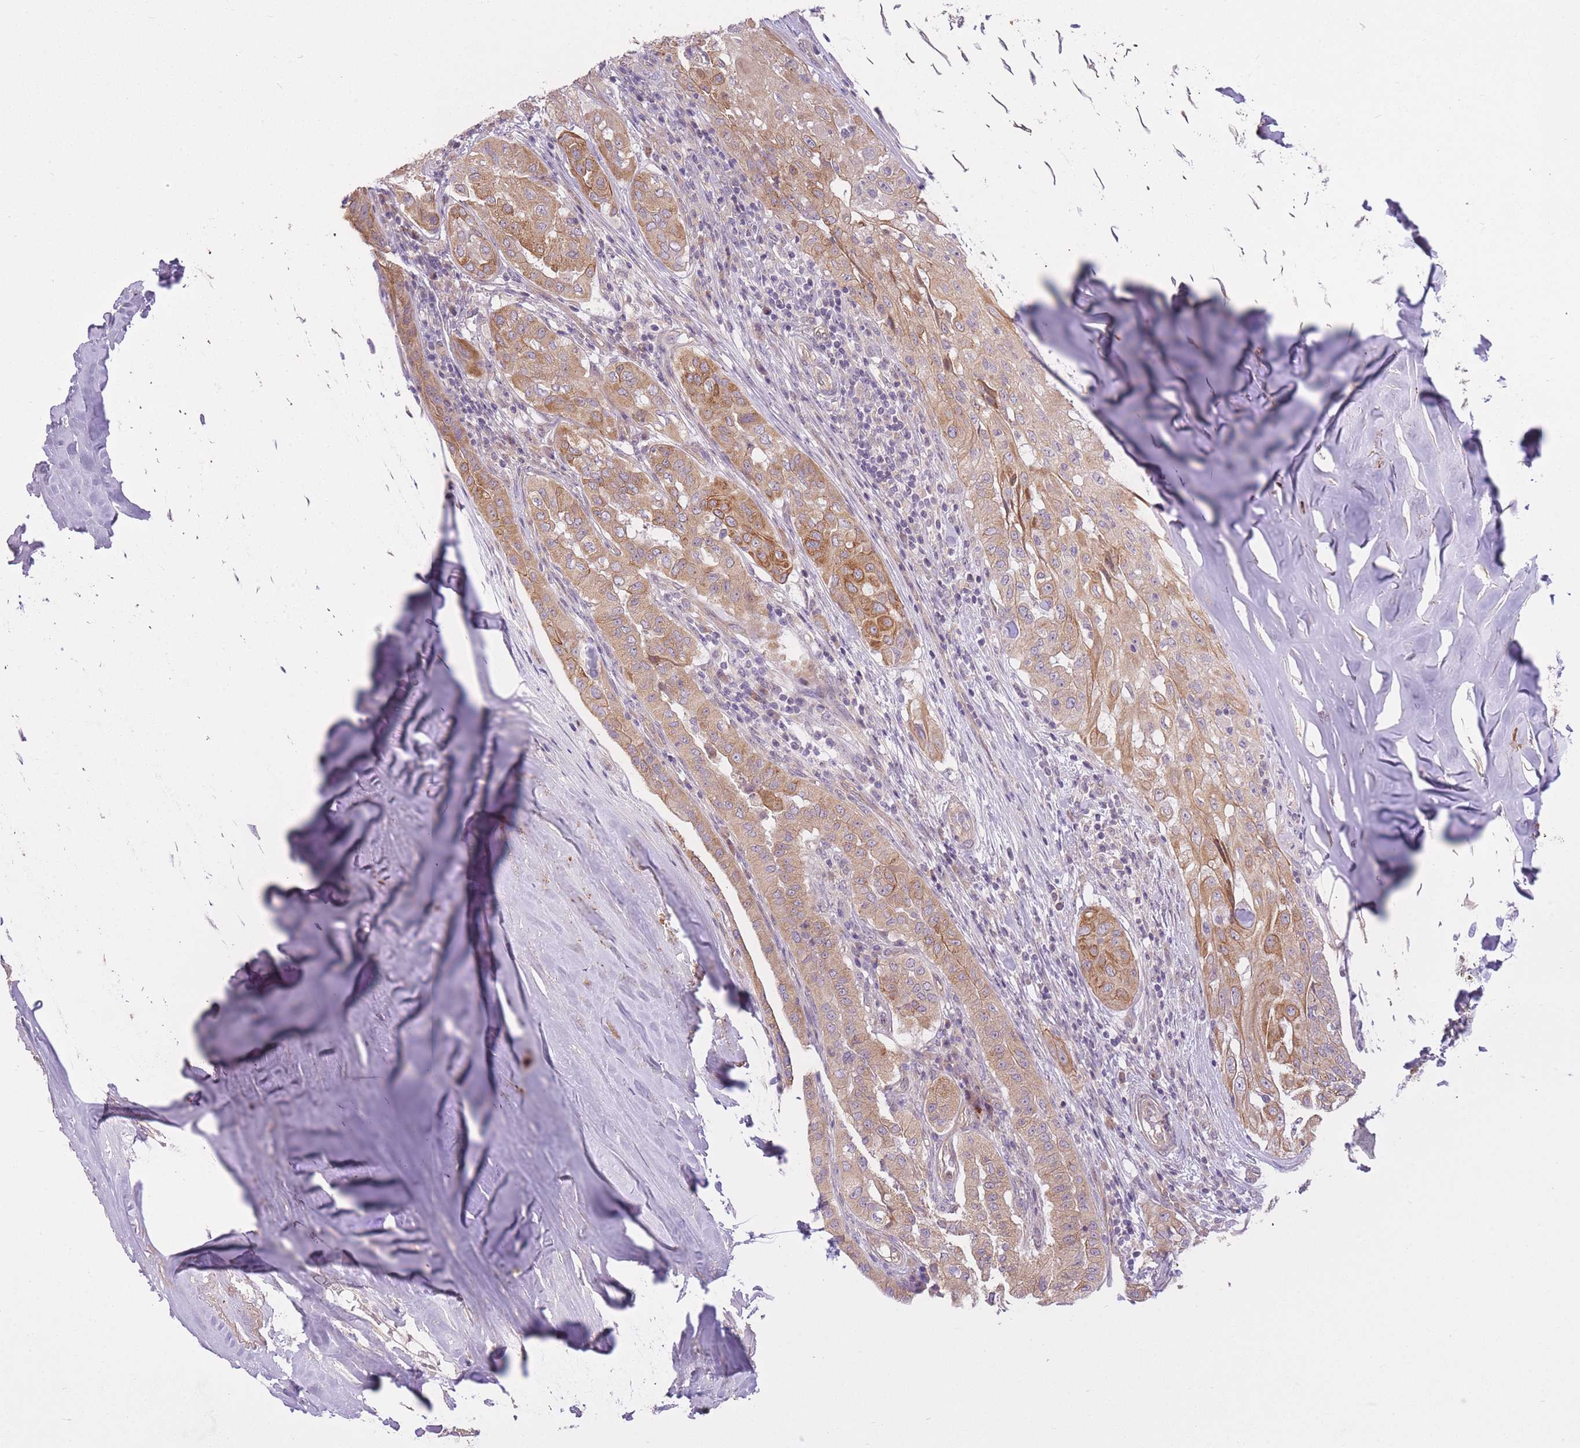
{"staining": {"intensity": "moderate", "quantity": ">75%", "location": "cytoplasmic/membranous"}, "tissue": "thyroid cancer", "cell_type": "Tumor cells", "image_type": "cancer", "snomed": [{"axis": "morphology", "description": "Papillary adenocarcinoma, NOS"}, {"axis": "topography", "description": "Thyroid gland"}], "caption": "Immunohistochemical staining of papillary adenocarcinoma (thyroid) displays medium levels of moderate cytoplasmic/membranous positivity in approximately >75% of tumor cells. (brown staining indicates protein expression, while blue staining denotes nuclei).", "gene": "REV1", "patient": {"sex": "female", "age": 59}}